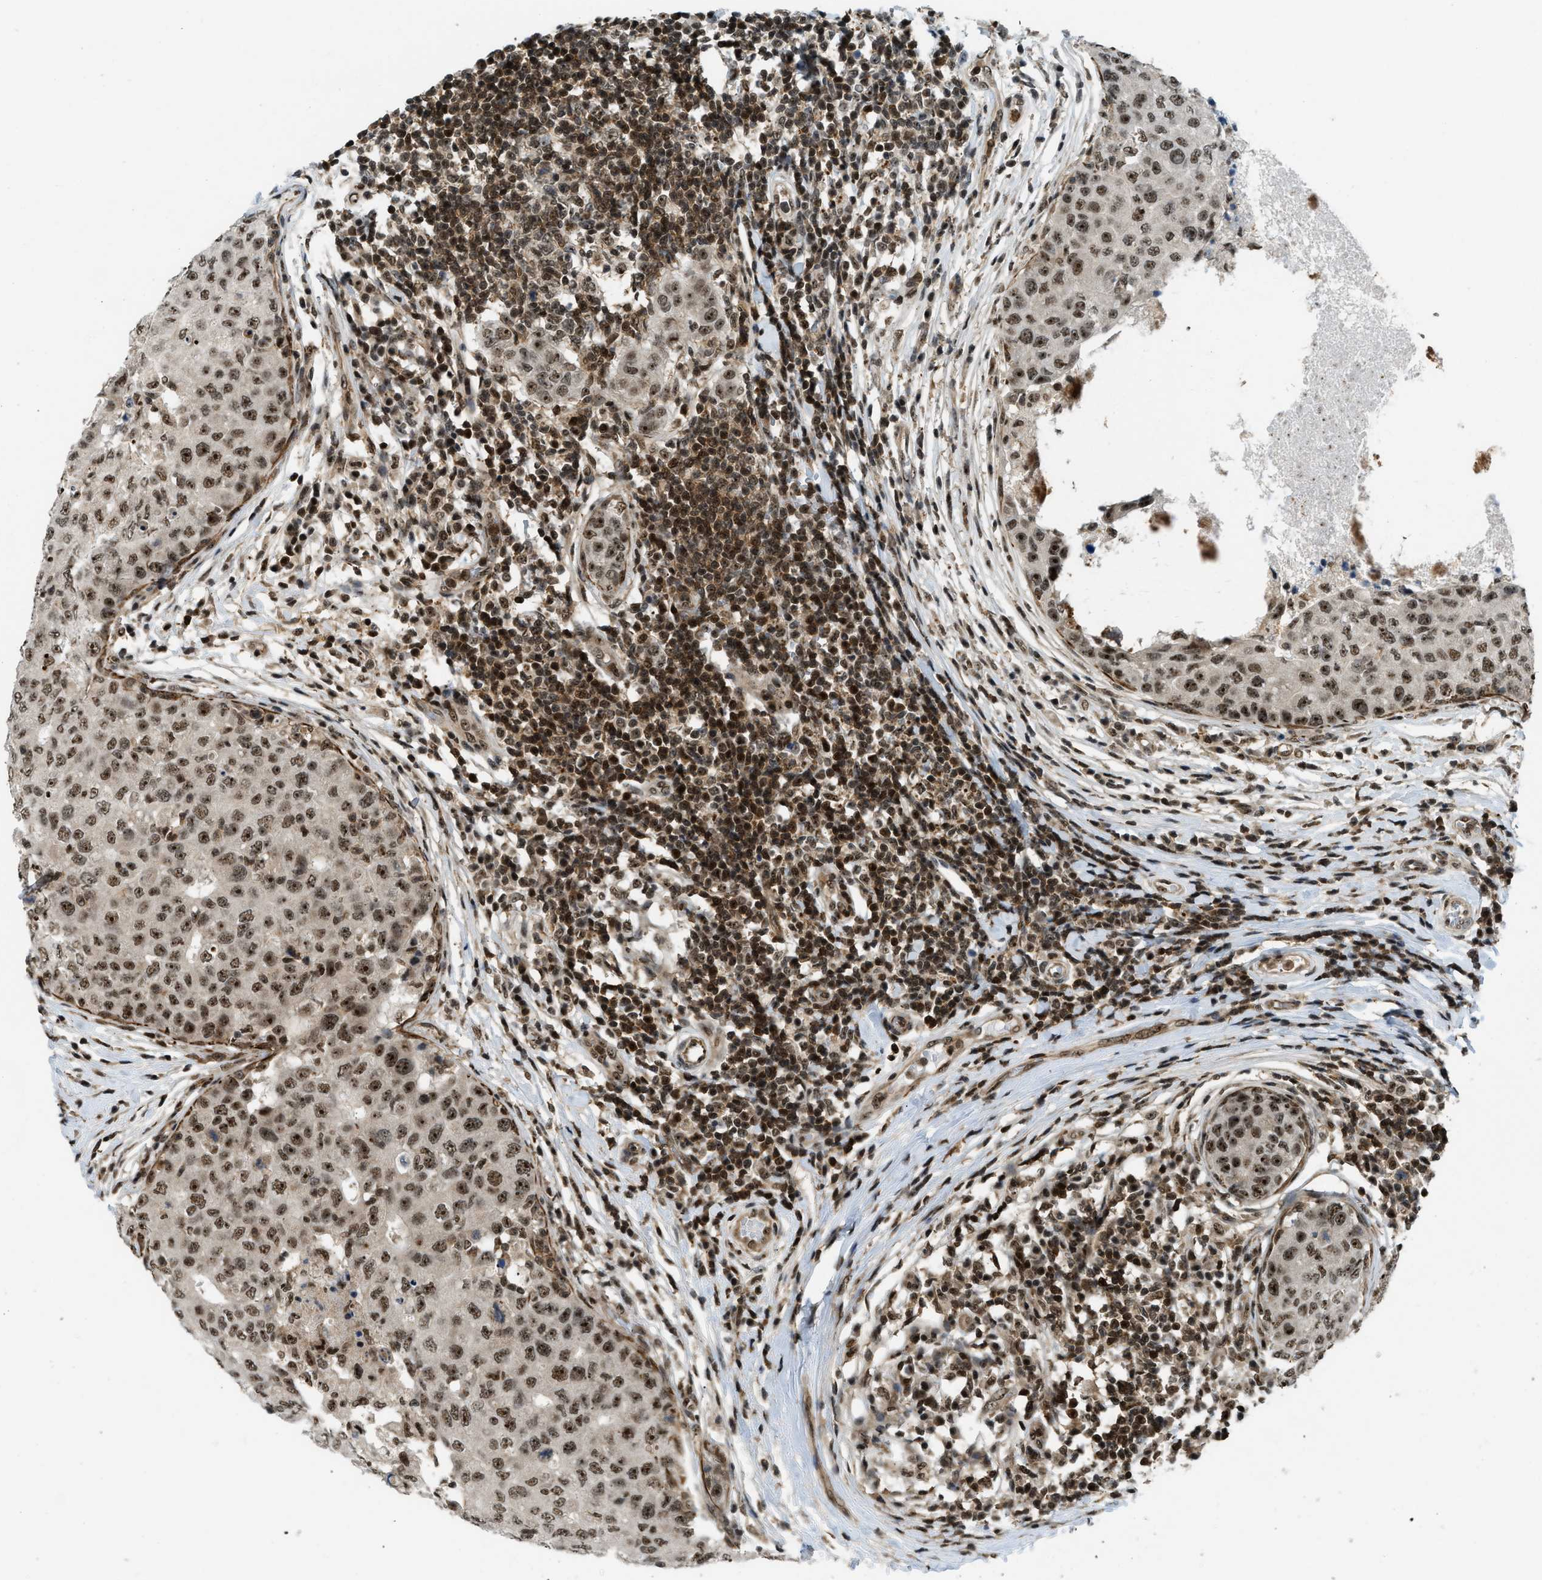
{"staining": {"intensity": "moderate", "quantity": ">75%", "location": "nuclear"}, "tissue": "breast cancer", "cell_type": "Tumor cells", "image_type": "cancer", "snomed": [{"axis": "morphology", "description": "Duct carcinoma"}, {"axis": "topography", "description": "Breast"}], "caption": "Breast cancer (infiltrating ductal carcinoma) stained for a protein (brown) demonstrates moderate nuclear positive staining in about >75% of tumor cells.", "gene": "E2F1", "patient": {"sex": "female", "age": 27}}